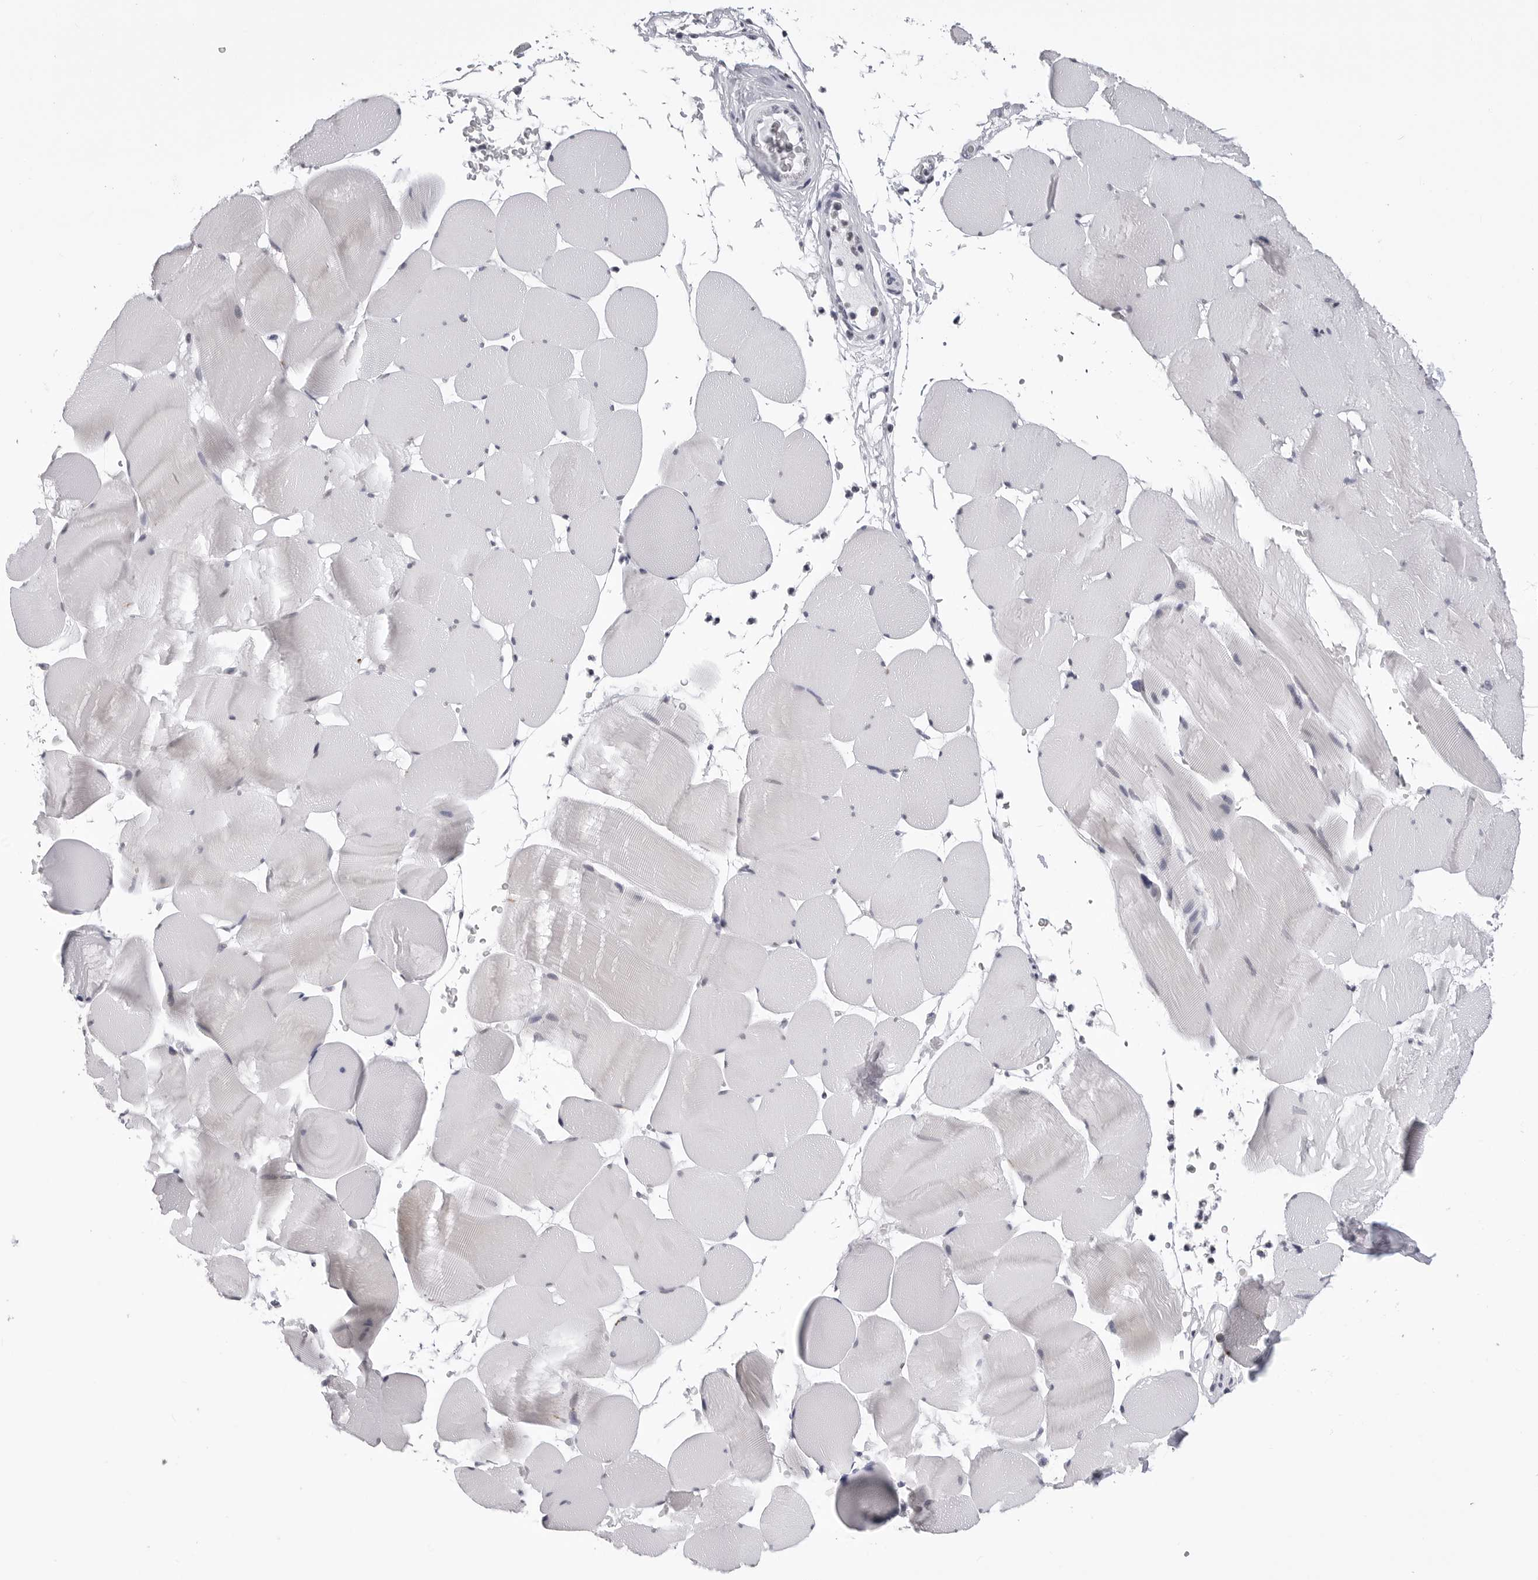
{"staining": {"intensity": "weak", "quantity": "<25%", "location": "nuclear"}, "tissue": "skeletal muscle", "cell_type": "Myocytes", "image_type": "normal", "snomed": [{"axis": "morphology", "description": "Normal tissue, NOS"}, {"axis": "topography", "description": "Skeletal muscle"}], "caption": "IHC image of unremarkable skeletal muscle stained for a protein (brown), which exhibits no staining in myocytes.", "gene": "SF3B4", "patient": {"sex": "male", "age": 62}}